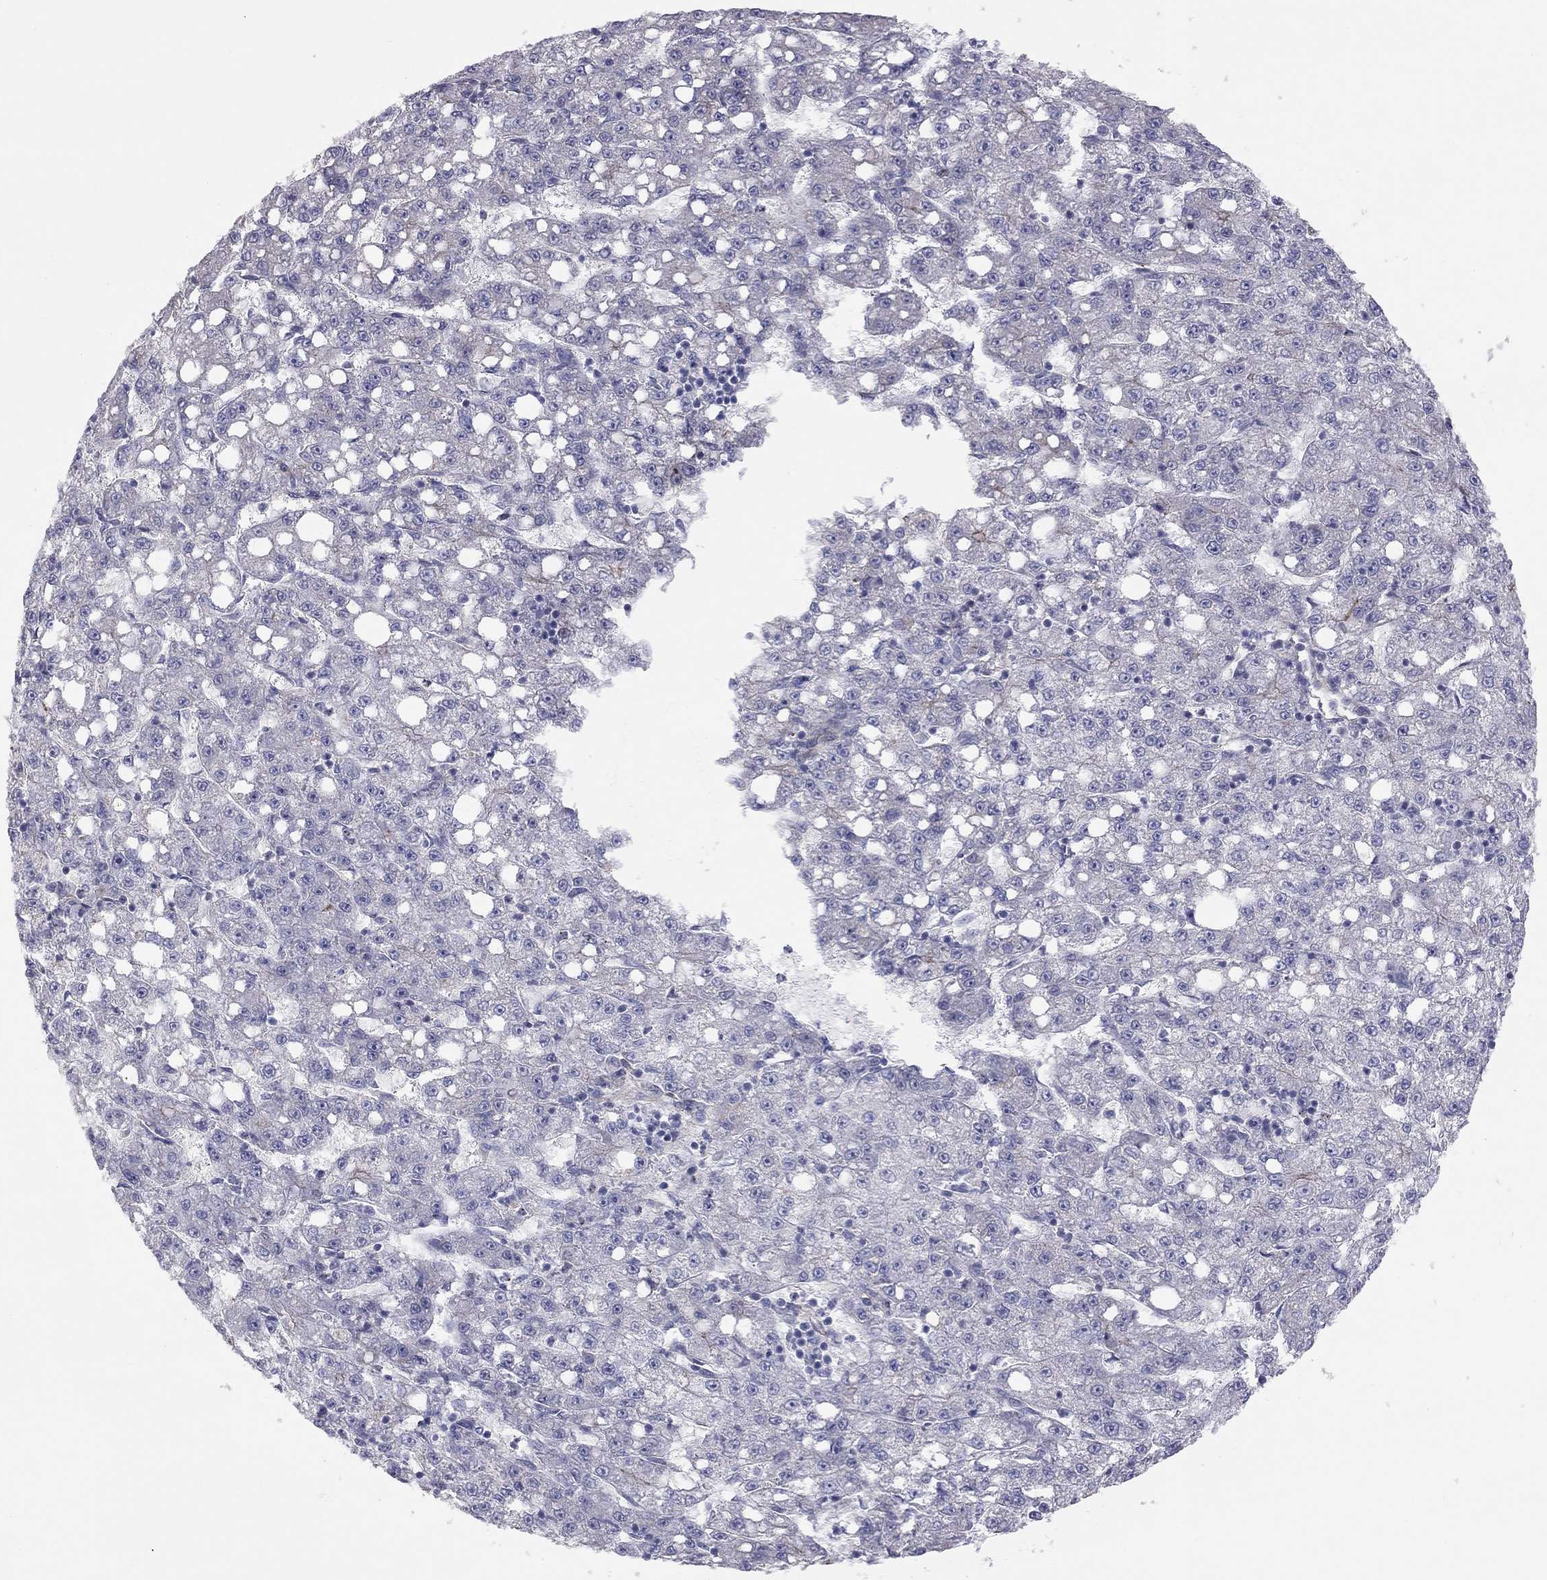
{"staining": {"intensity": "negative", "quantity": "none", "location": "none"}, "tissue": "liver cancer", "cell_type": "Tumor cells", "image_type": "cancer", "snomed": [{"axis": "morphology", "description": "Carcinoma, Hepatocellular, NOS"}, {"axis": "topography", "description": "Liver"}], "caption": "The image displays no significant expression in tumor cells of liver cancer (hepatocellular carcinoma).", "gene": "GPRC5B", "patient": {"sex": "female", "age": 65}}